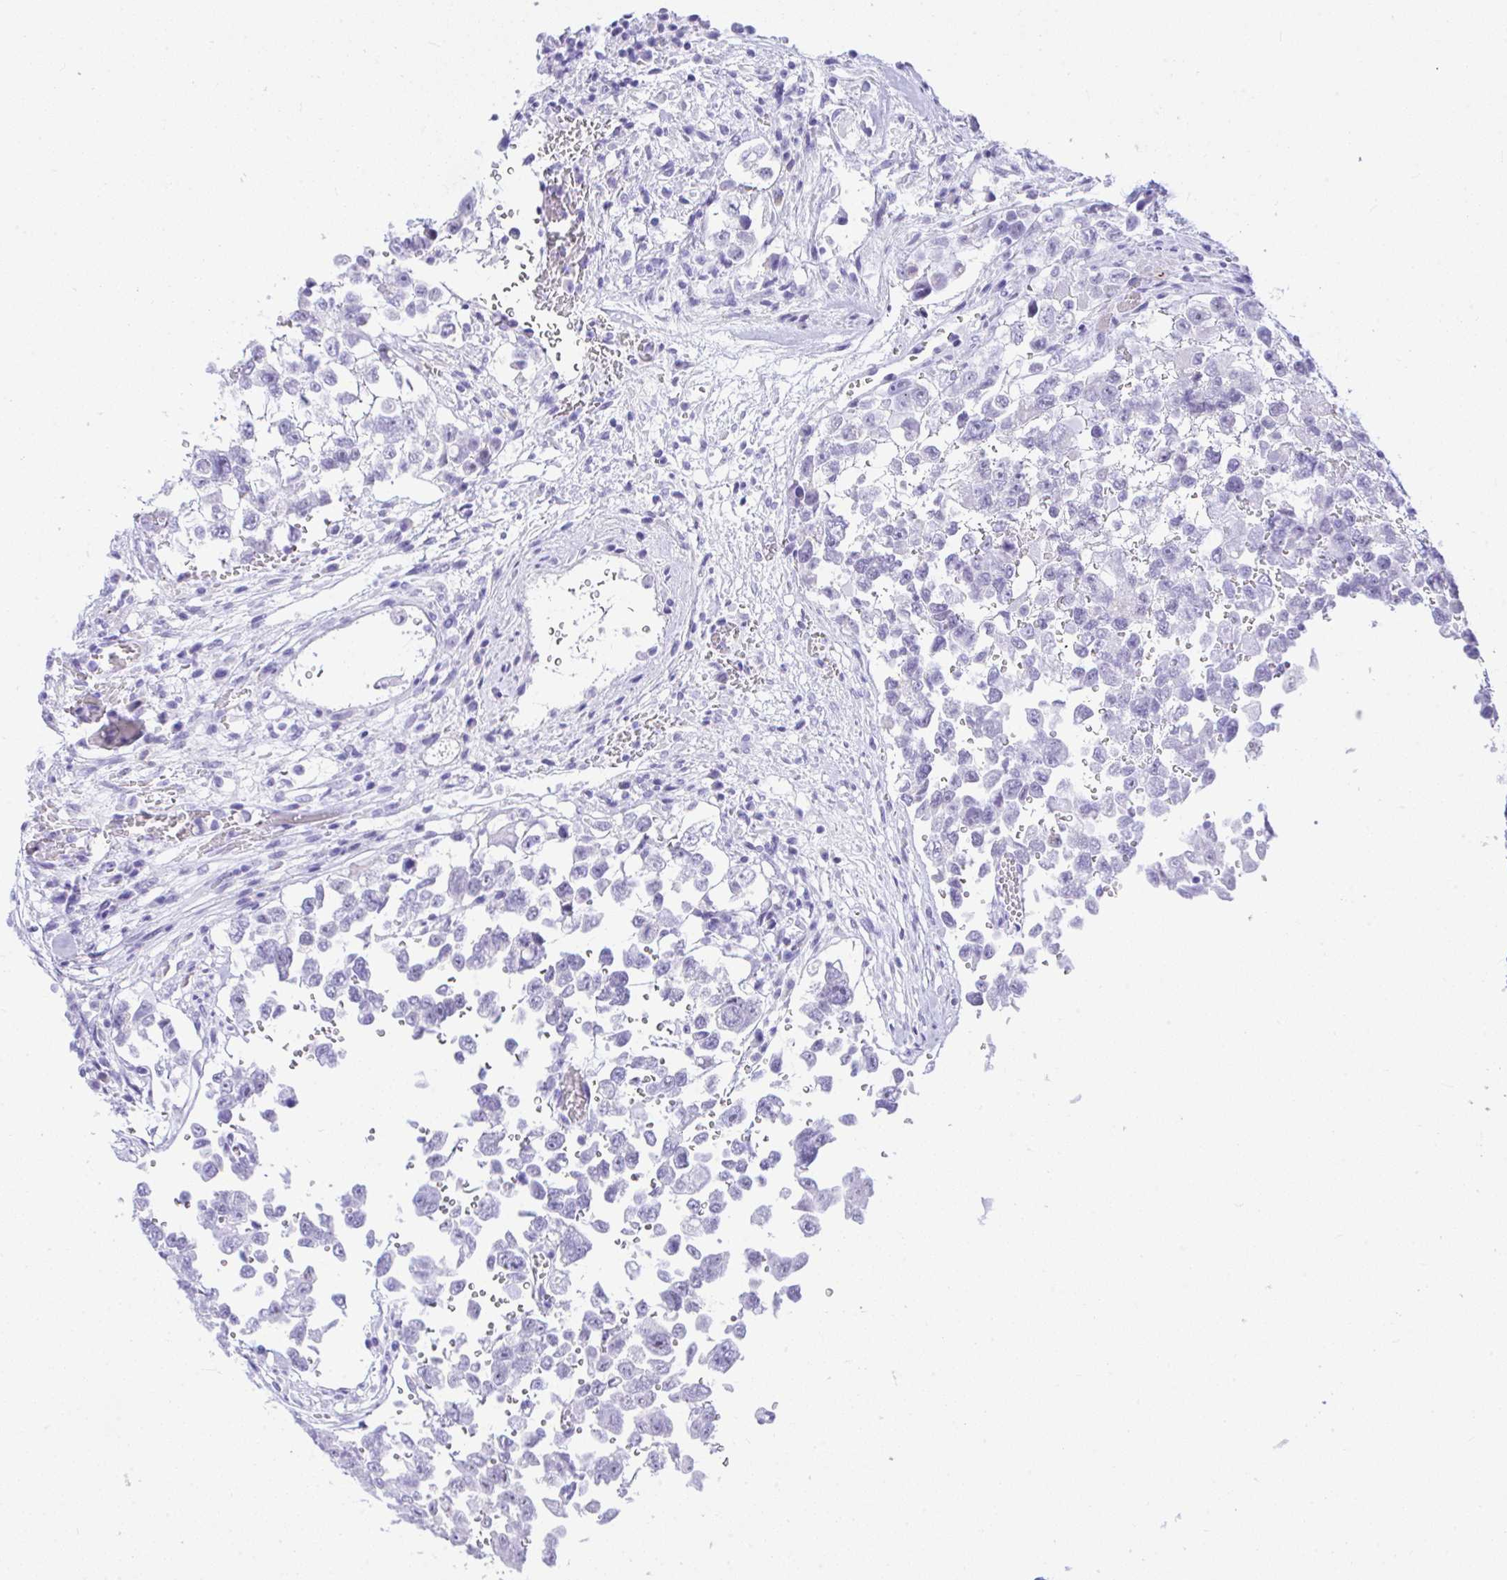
{"staining": {"intensity": "negative", "quantity": "none", "location": "none"}, "tissue": "testis cancer", "cell_type": "Tumor cells", "image_type": "cancer", "snomed": [{"axis": "morphology", "description": "Carcinoma, Embryonal, NOS"}, {"axis": "topography", "description": "Testis"}], "caption": "Image shows no significant protein positivity in tumor cells of testis embryonal carcinoma.", "gene": "SEL1L2", "patient": {"sex": "male", "age": 18}}